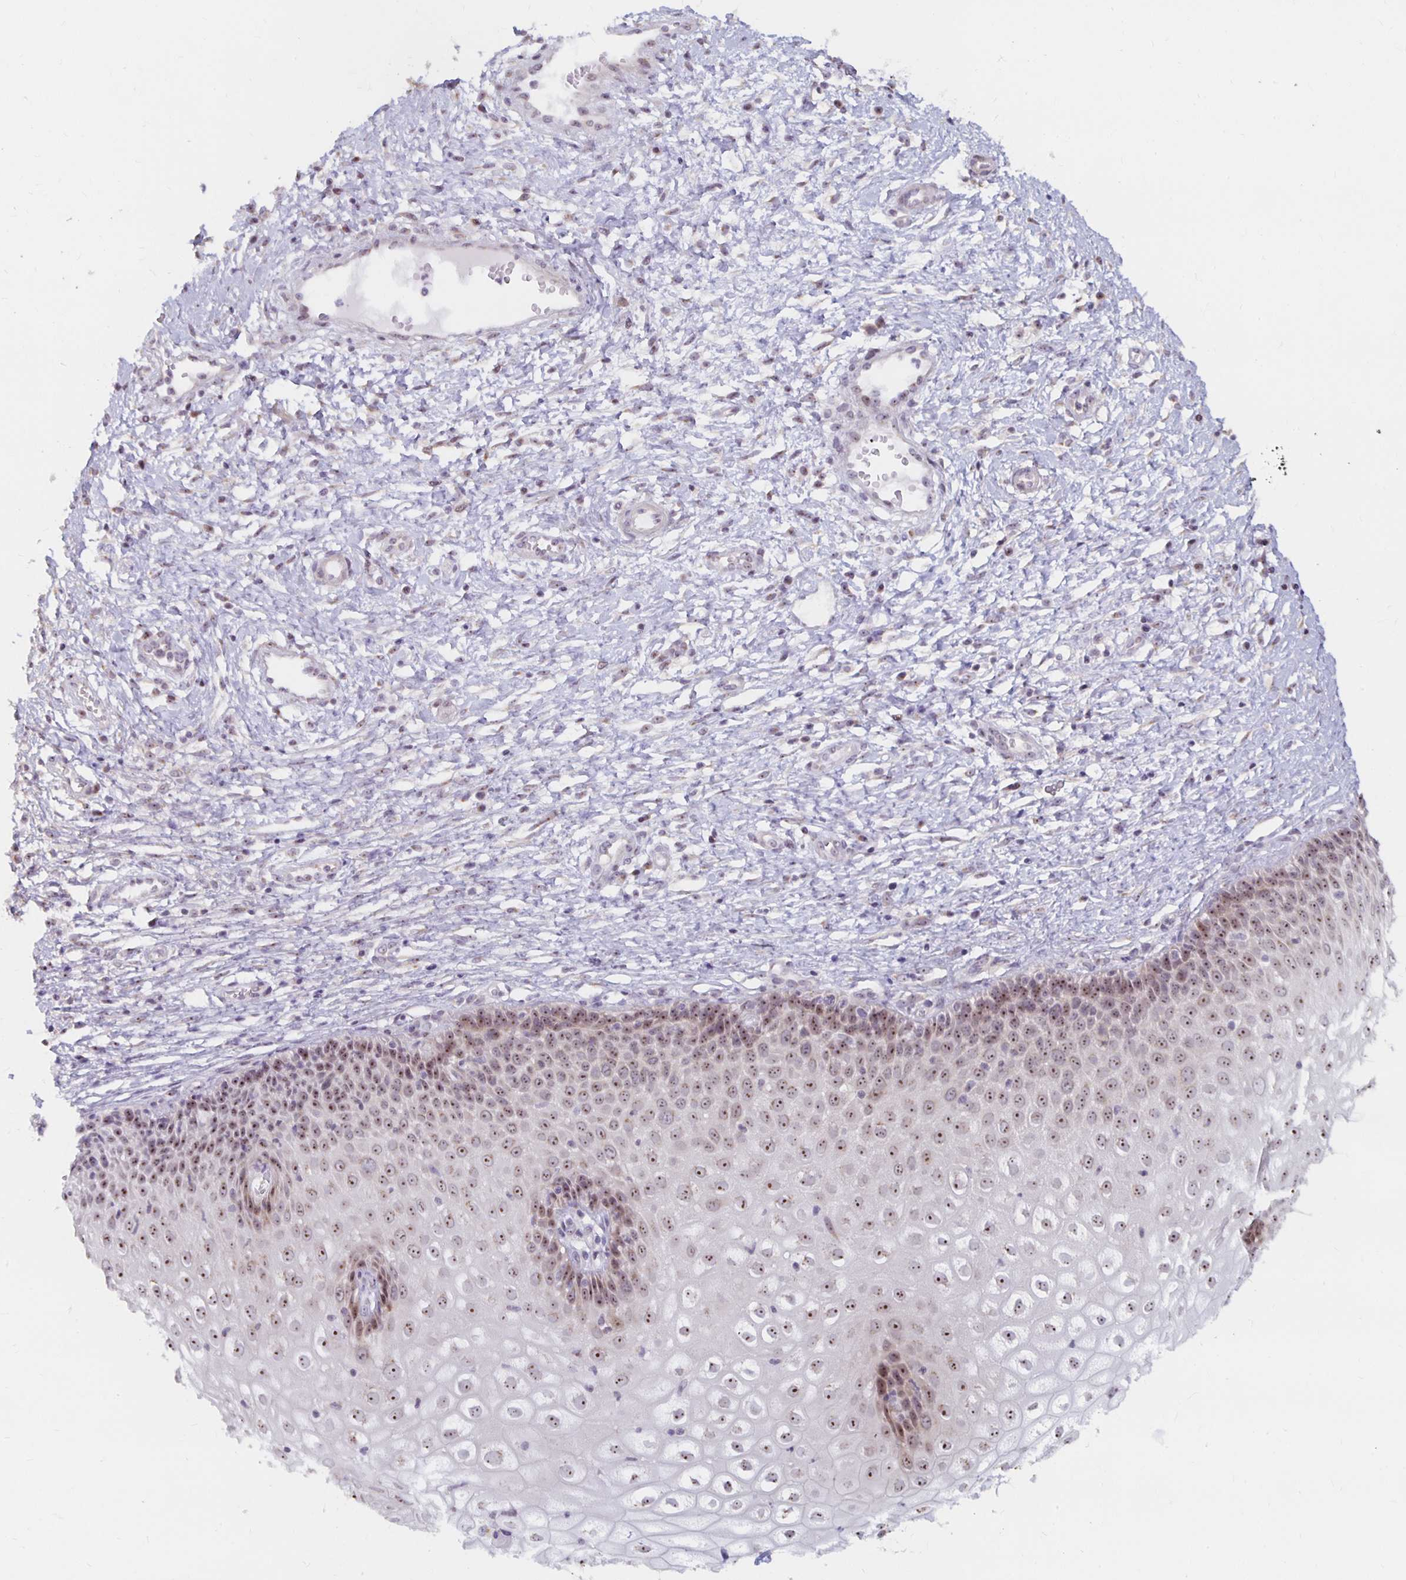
{"staining": {"intensity": "moderate", "quantity": "25%-75%", "location": "nuclear"}, "tissue": "cervix", "cell_type": "Glandular cells", "image_type": "normal", "snomed": [{"axis": "morphology", "description": "Normal tissue, NOS"}, {"axis": "topography", "description": "Cervix"}], "caption": "DAB immunohistochemical staining of normal cervix reveals moderate nuclear protein expression in about 25%-75% of glandular cells. The protein of interest is shown in brown color, while the nuclei are stained blue.", "gene": "NUP85", "patient": {"sex": "female", "age": 36}}